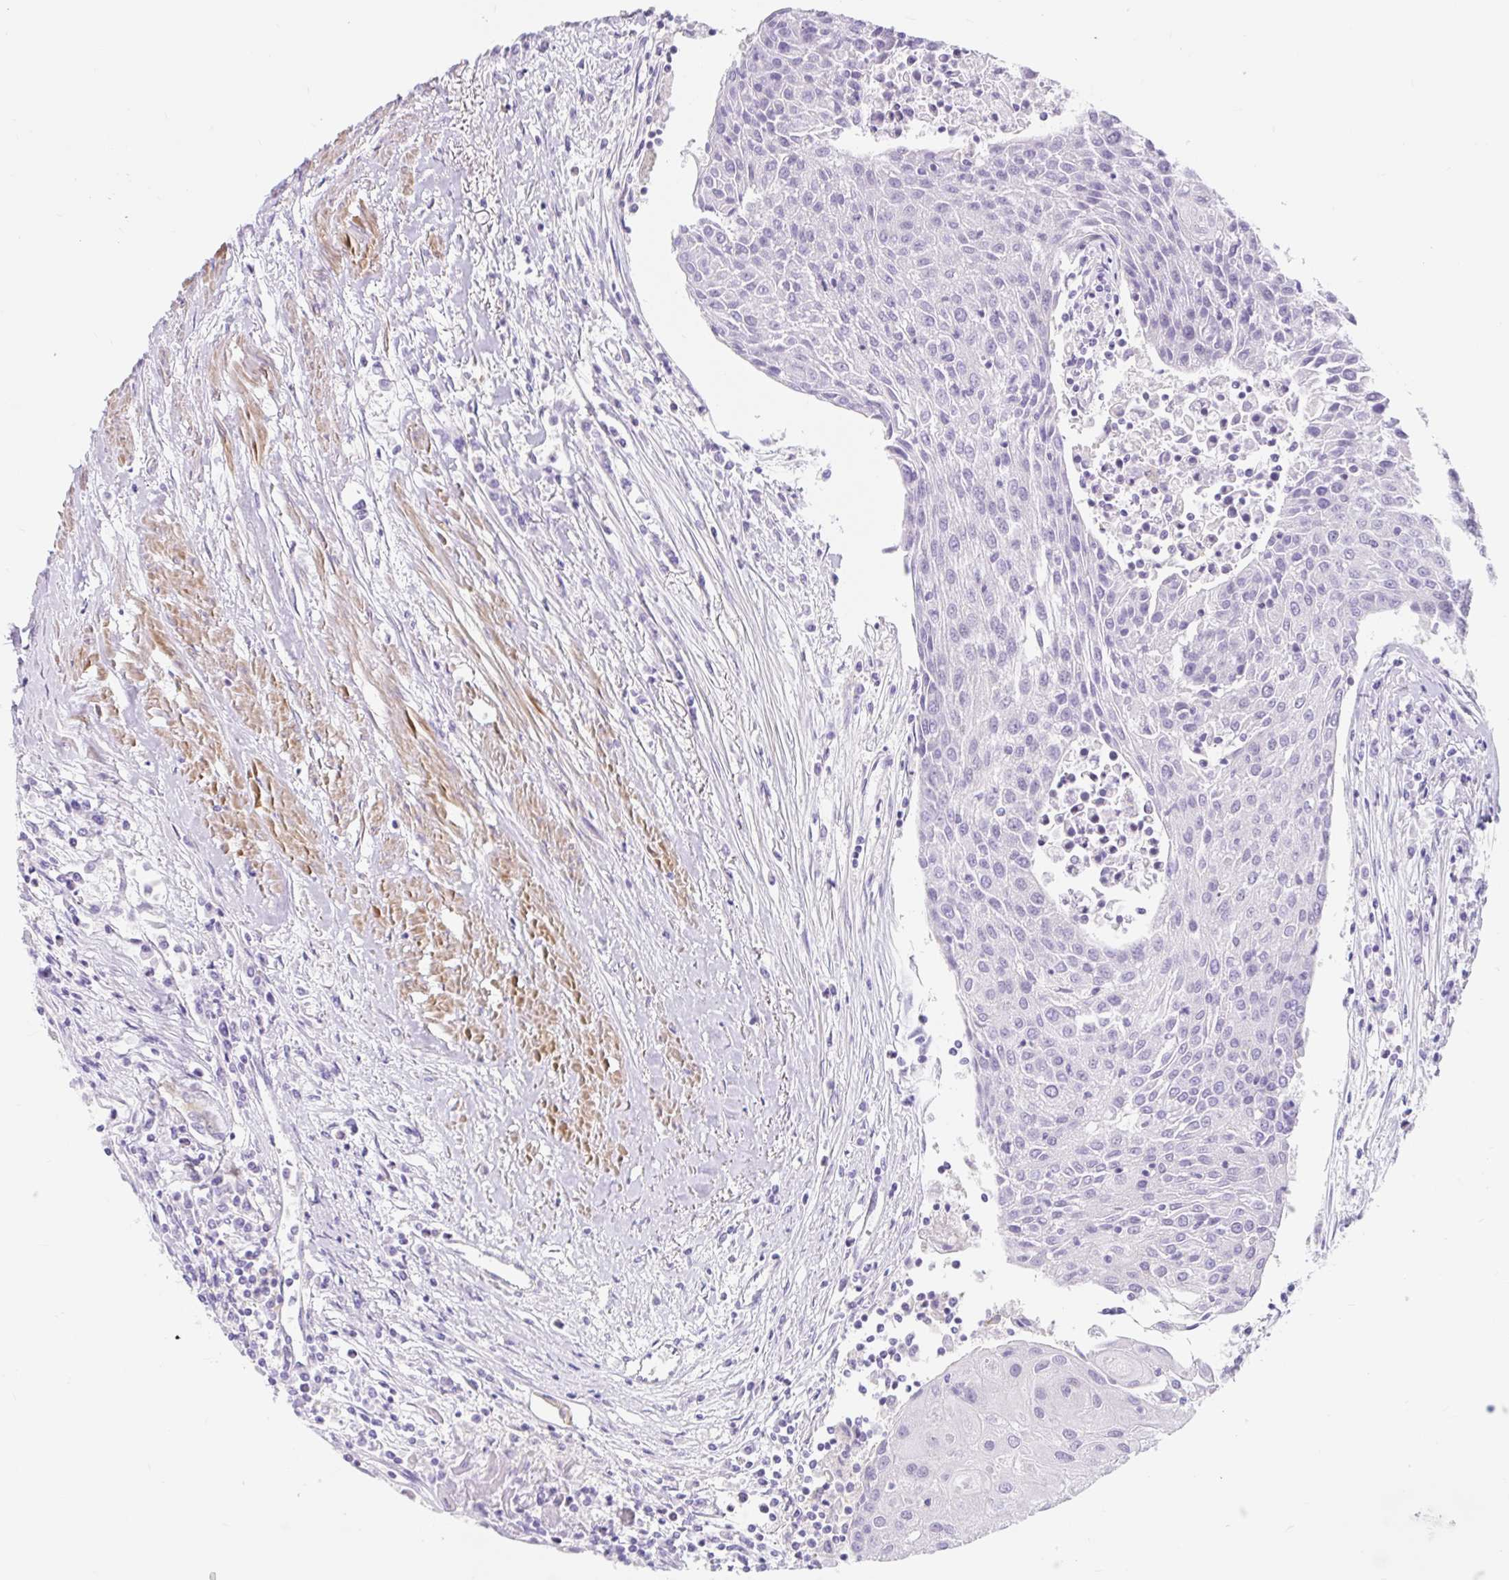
{"staining": {"intensity": "negative", "quantity": "none", "location": "none"}, "tissue": "urothelial cancer", "cell_type": "Tumor cells", "image_type": "cancer", "snomed": [{"axis": "morphology", "description": "Urothelial carcinoma, High grade"}, {"axis": "topography", "description": "Urinary bladder"}], "caption": "Immunohistochemical staining of human urothelial carcinoma (high-grade) reveals no significant staining in tumor cells. (Brightfield microscopy of DAB immunohistochemistry (IHC) at high magnification).", "gene": "SLC28A1", "patient": {"sex": "female", "age": 85}}